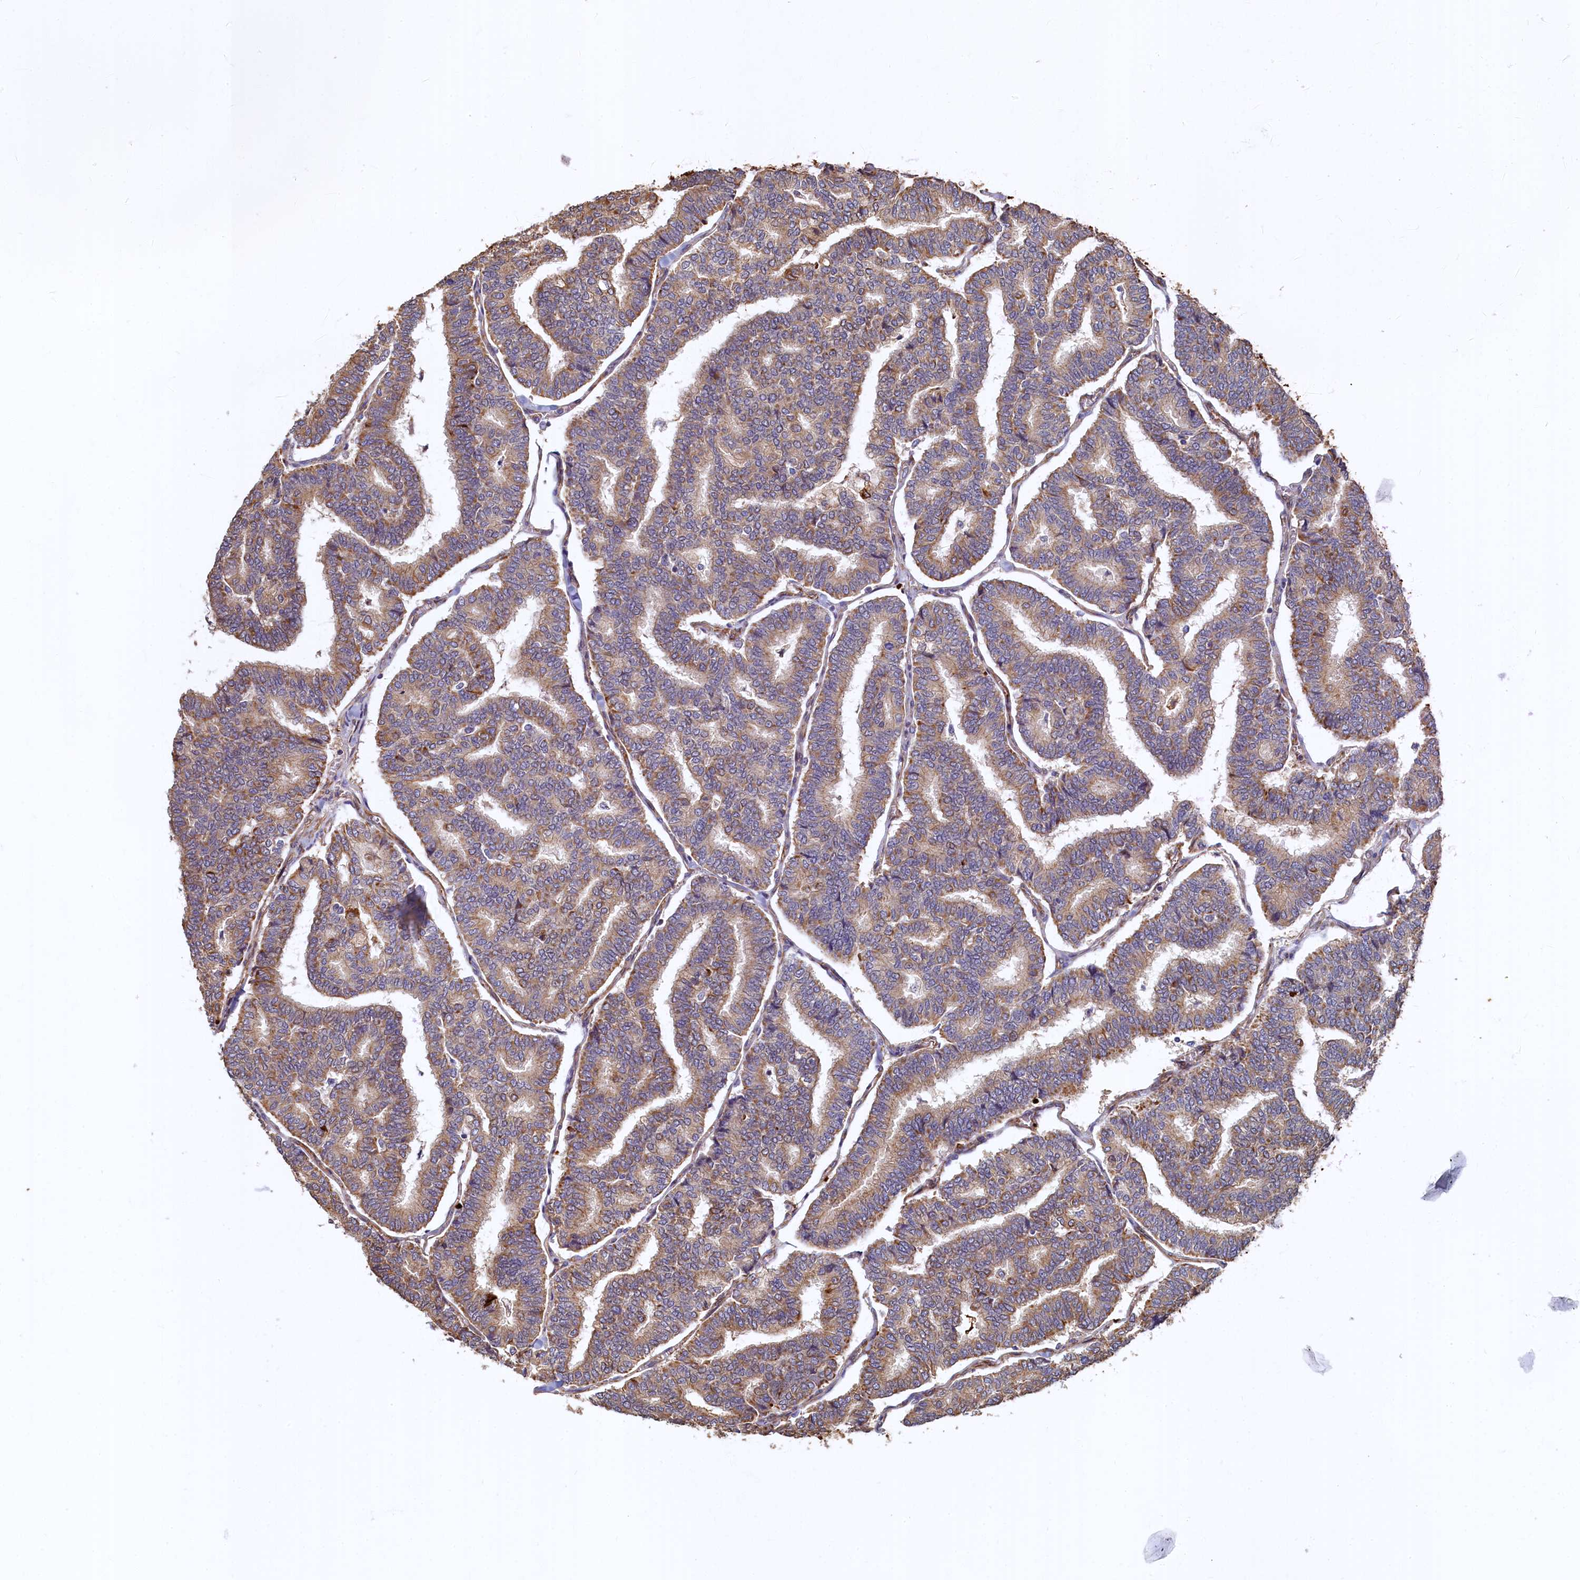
{"staining": {"intensity": "moderate", "quantity": ">75%", "location": "cytoplasmic/membranous"}, "tissue": "thyroid cancer", "cell_type": "Tumor cells", "image_type": "cancer", "snomed": [{"axis": "morphology", "description": "Papillary adenocarcinoma, NOS"}, {"axis": "topography", "description": "Thyroid gland"}], "caption": "Human thyroid papillary adenocarcinoma stained with a protein marker demonstrates moderate staining in tumor cells.", "gene": "LRRC57", "patient": {"sex": "female", "age": 35}}